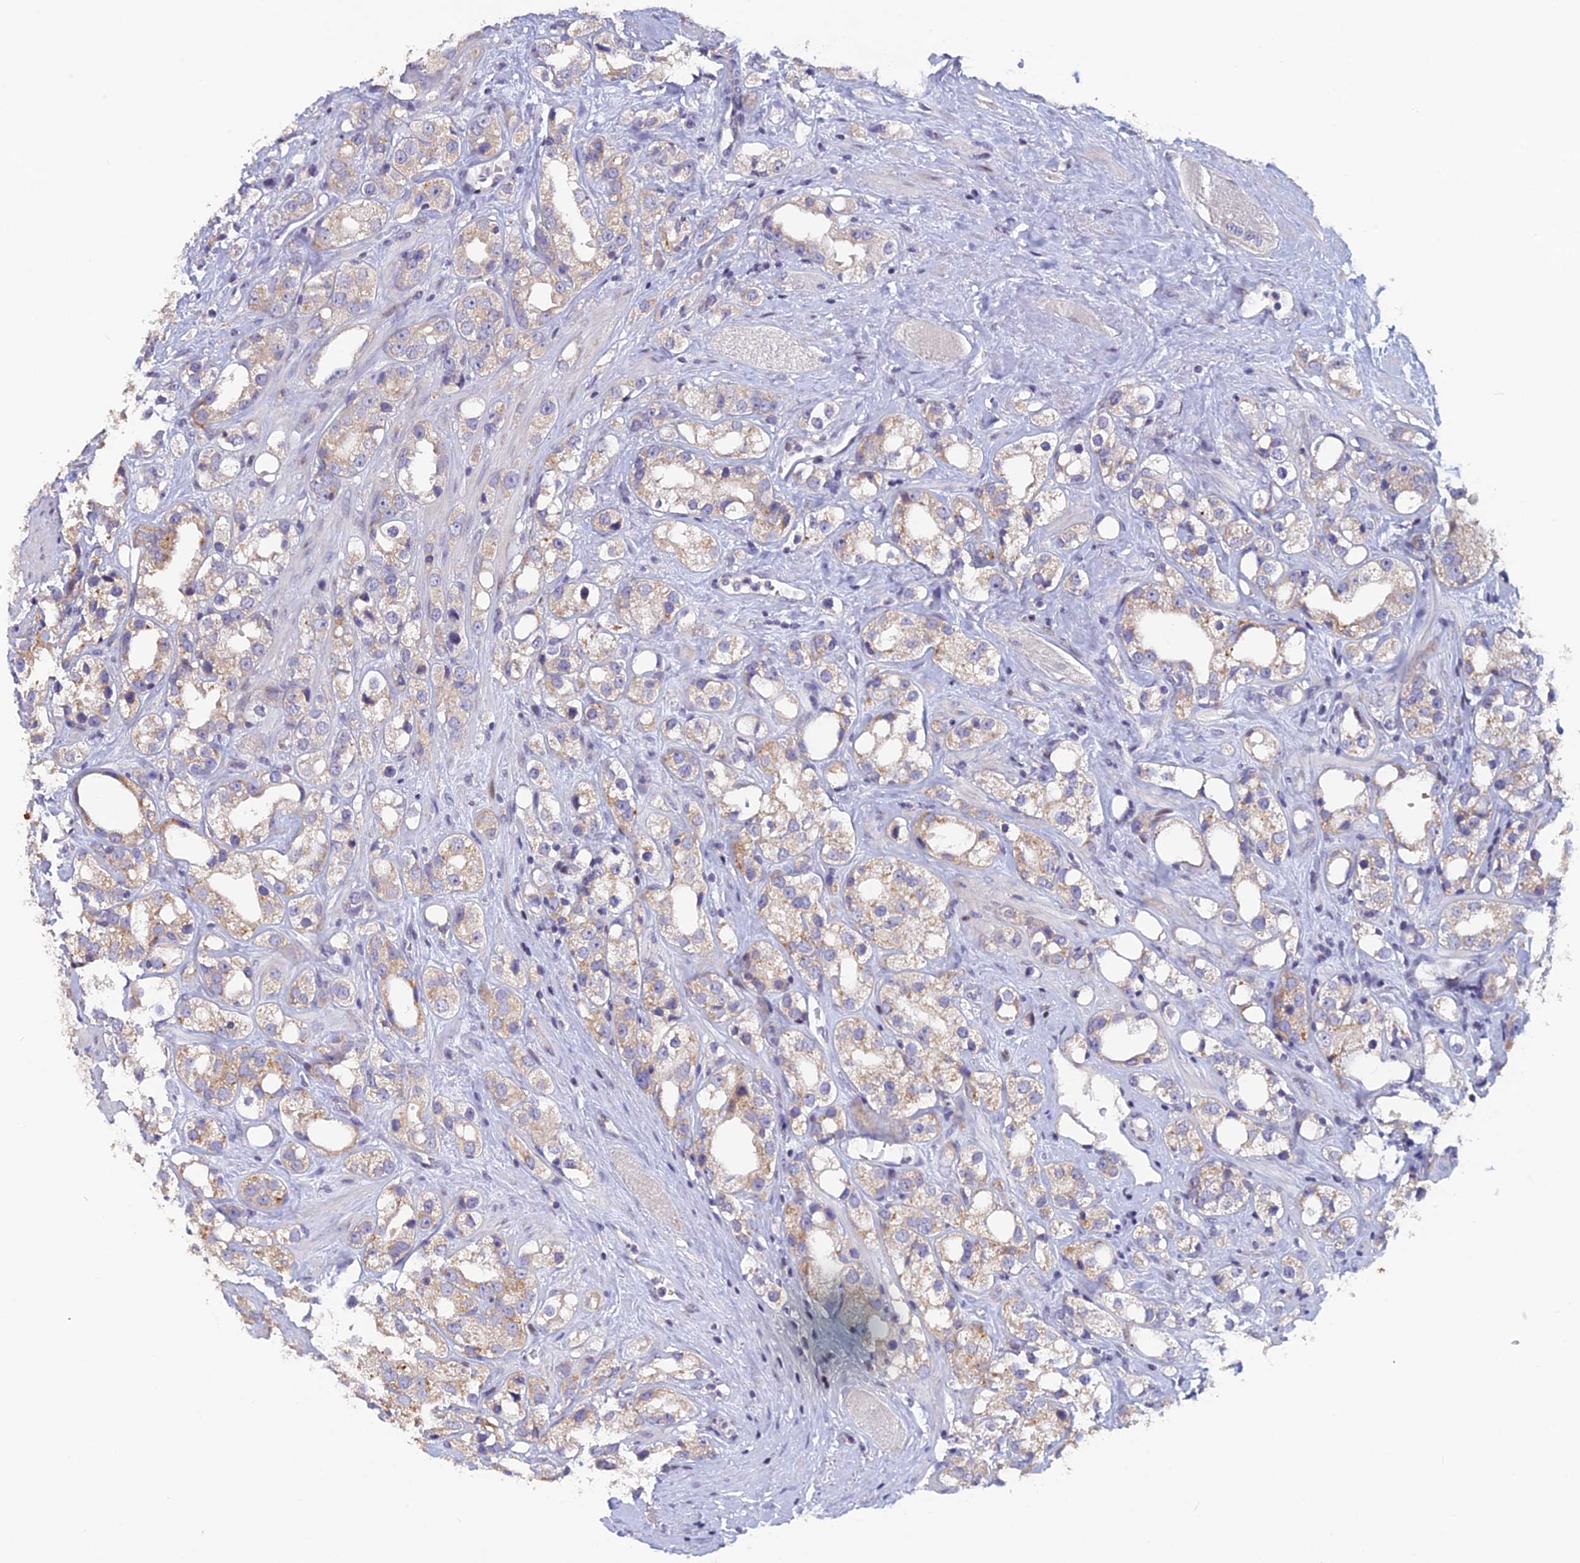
{"staining": {"intensity": "weak", "quantity": ">75%", "location": "cytoplasmic/membranous"}, "tissue": "prostate cancer", "cell_type": "Tumor cells", "image_type": "cancer", "snomed": [{"axis": "morphology", "description": "Adenocarcinoma, NOS"}, {"axis": "topography", "description": "Prostate"}], "caption": "Immunohistochemistry (DAB (3,3'-diaminobenzidine)) staining of prostate adenocarcinoma reveals weak cytoplasmic/membranous protein positivity in approximately >75% of tumor cells. Using DAB (3,3'-diaminobenzidine) (brown) and hematoxylin (blue) stains, captured at high magnification using brightfield microscopy.", "gene": "TMEM134", "patient": {"sex": "male", "age": 79}}